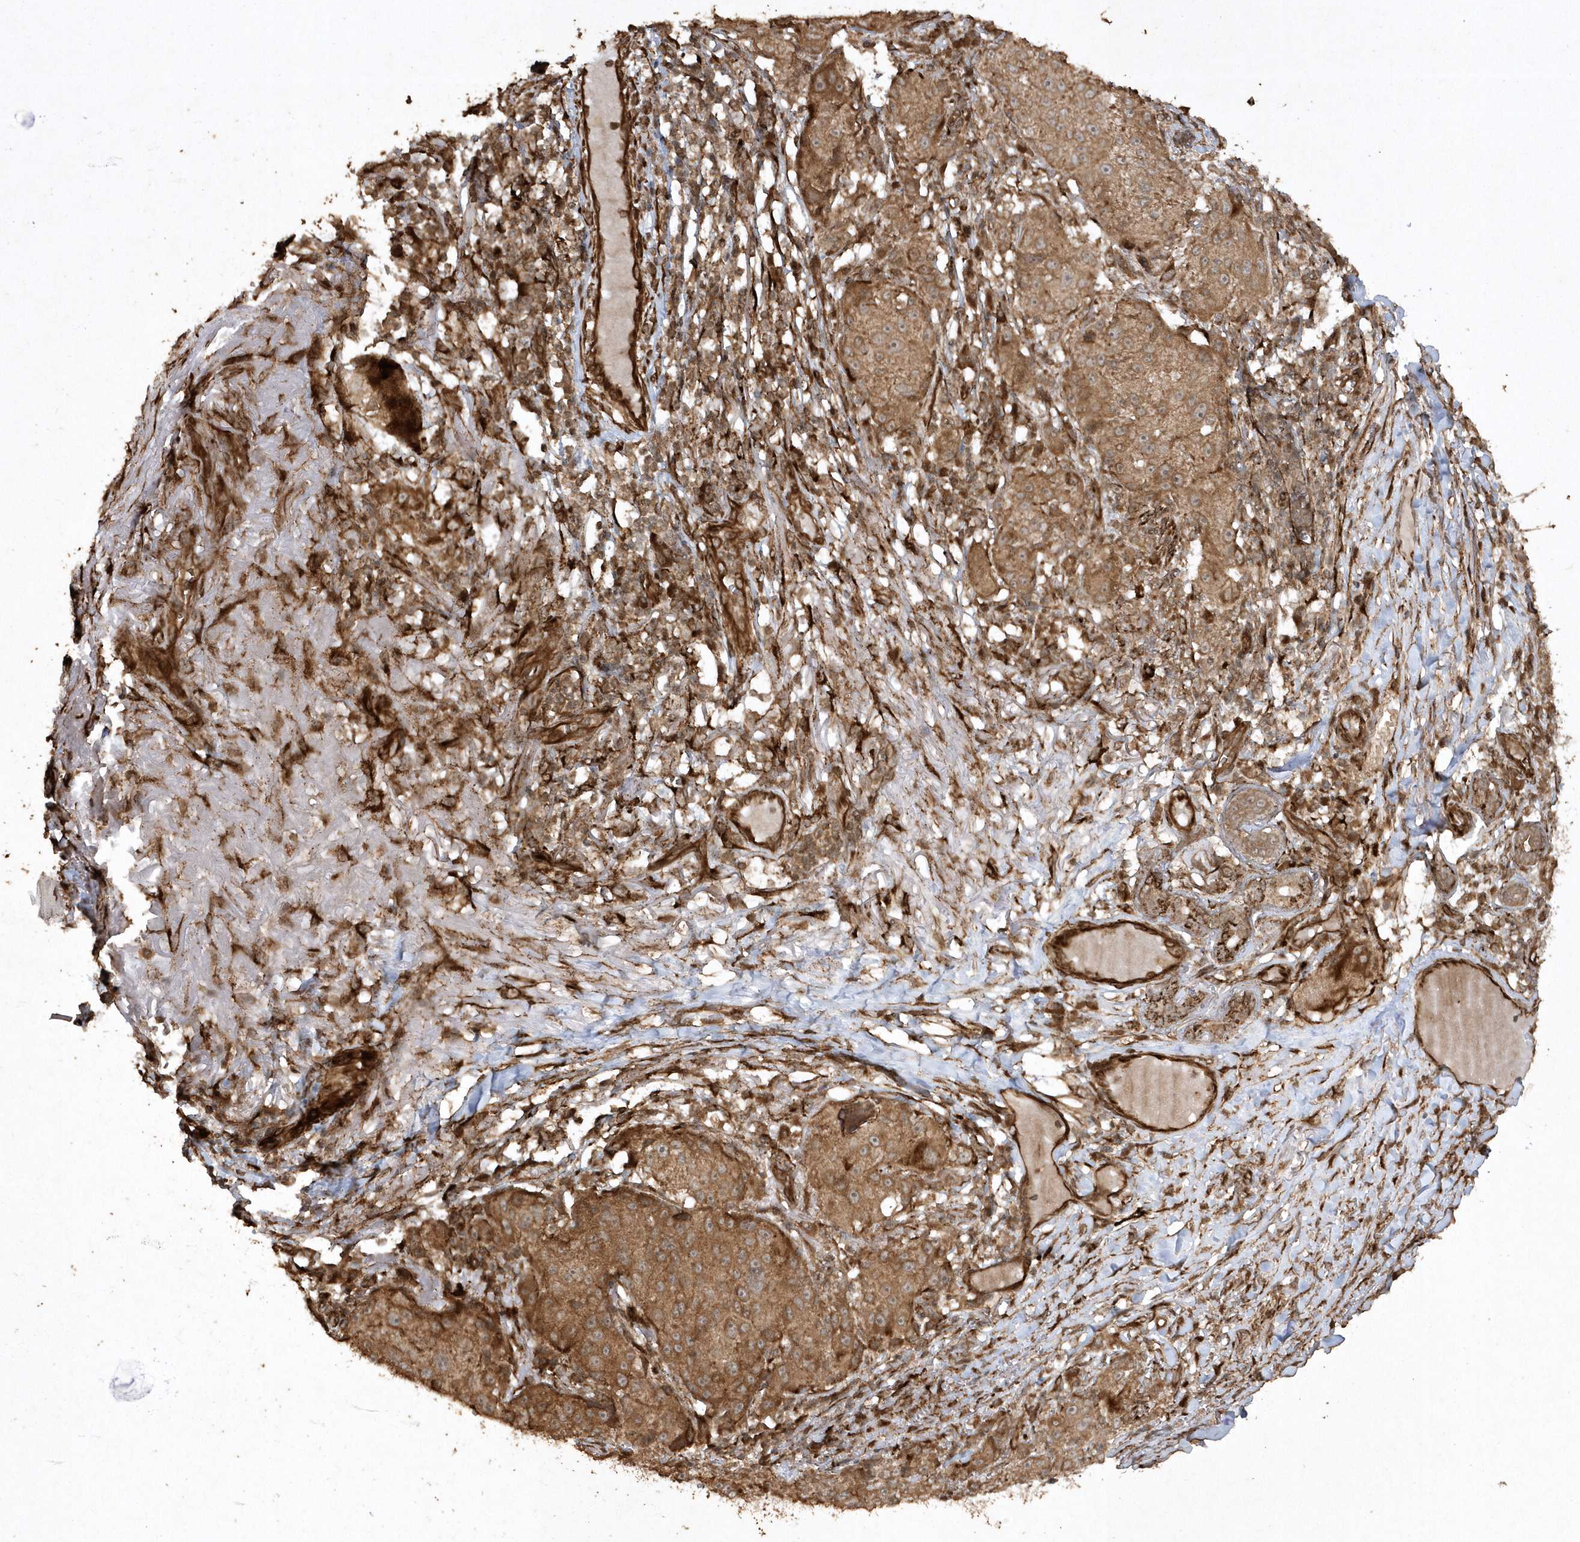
{"staining": {"intensity": "moderate", "quantity": ">75%", "location": "cytoplasmic/membranous"}, "tissue": "melanoma", "cell_type": "Tumor cells", "image_type": "cancer", "snomed": [{"axis": "morphology", "description": "Necrosis, NOS"}, {"axis": "morphology", "description": "Malignant melanoma, NOS"}, {"axis": "topography", "description": "Skin"}], "caption": "Brown immunohistochemical staining in malignant melanoma demonstrates moderate cytoplasmic/membranous expression in approximately >75% of tumor cells. Using DAB (3,3'-diaminobenzidine) (brown) and hematoxylin (blue) stains, captured at high magnification using brightfield microscopy.", "gene": "AVPI1", "patient": {"sex": "female", "age": 87}}